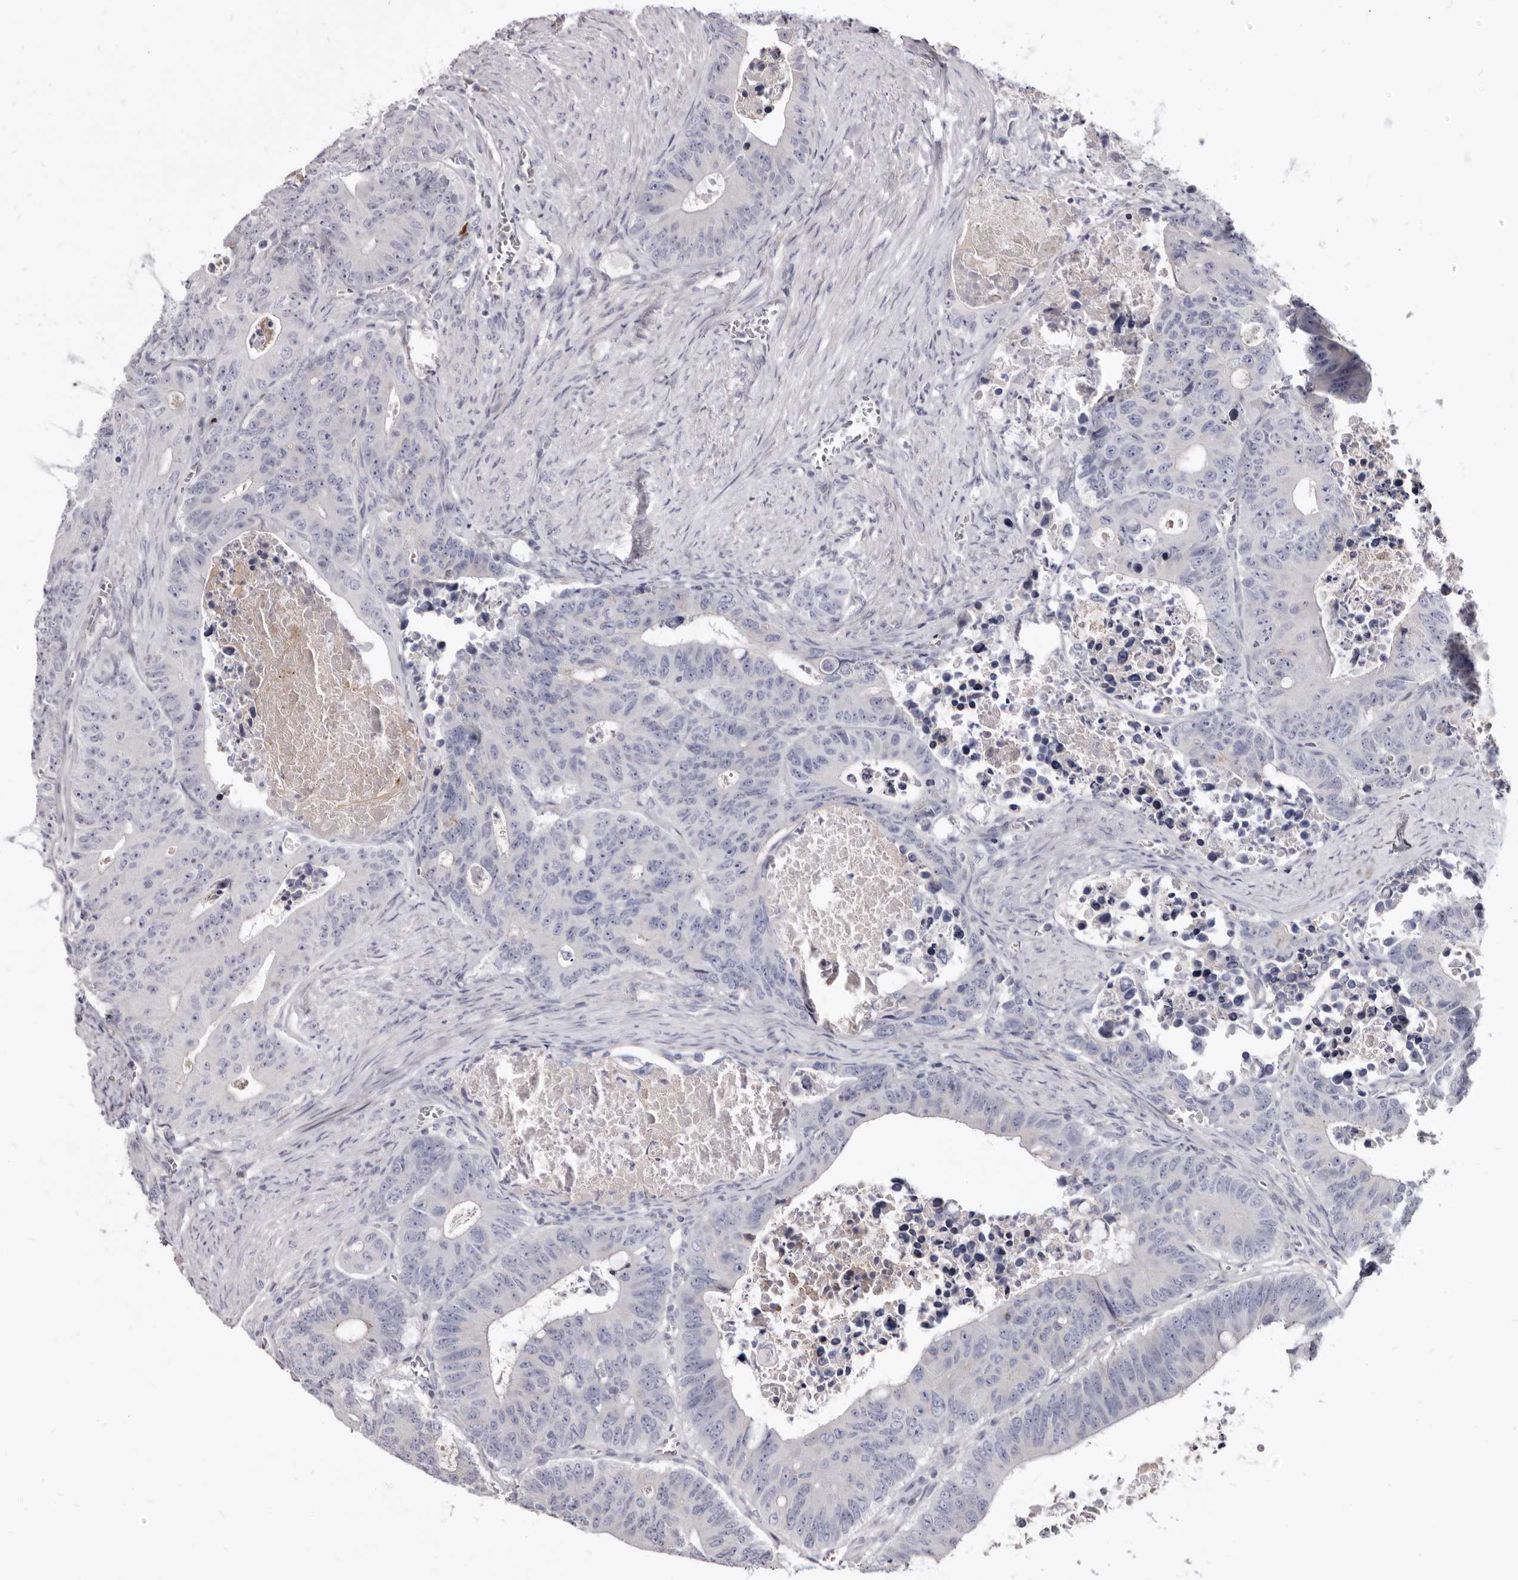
{"staining": {"intensity": "negative", "quantity": "none", "location": "none"}, "tissue": "colorectal cancer", "cell_type": "Tumor cells", "image_type": "cancer", "snomed": [{"axis": "morphology", "description": "Adenocarcinoma, NOS"}, {"axis": "topography", "description": "Colon"}], "caption": "Tumor cells are negative for protein expression in human colorectal adenocarcinoma. The staining was performed using DAB to visualize the protein expression in brown, while the nuclei were stained in blue with hematoxylin (Magnification: 20x).", "gene": "FAS", "patient": {"sex": "male", "age": 87}}